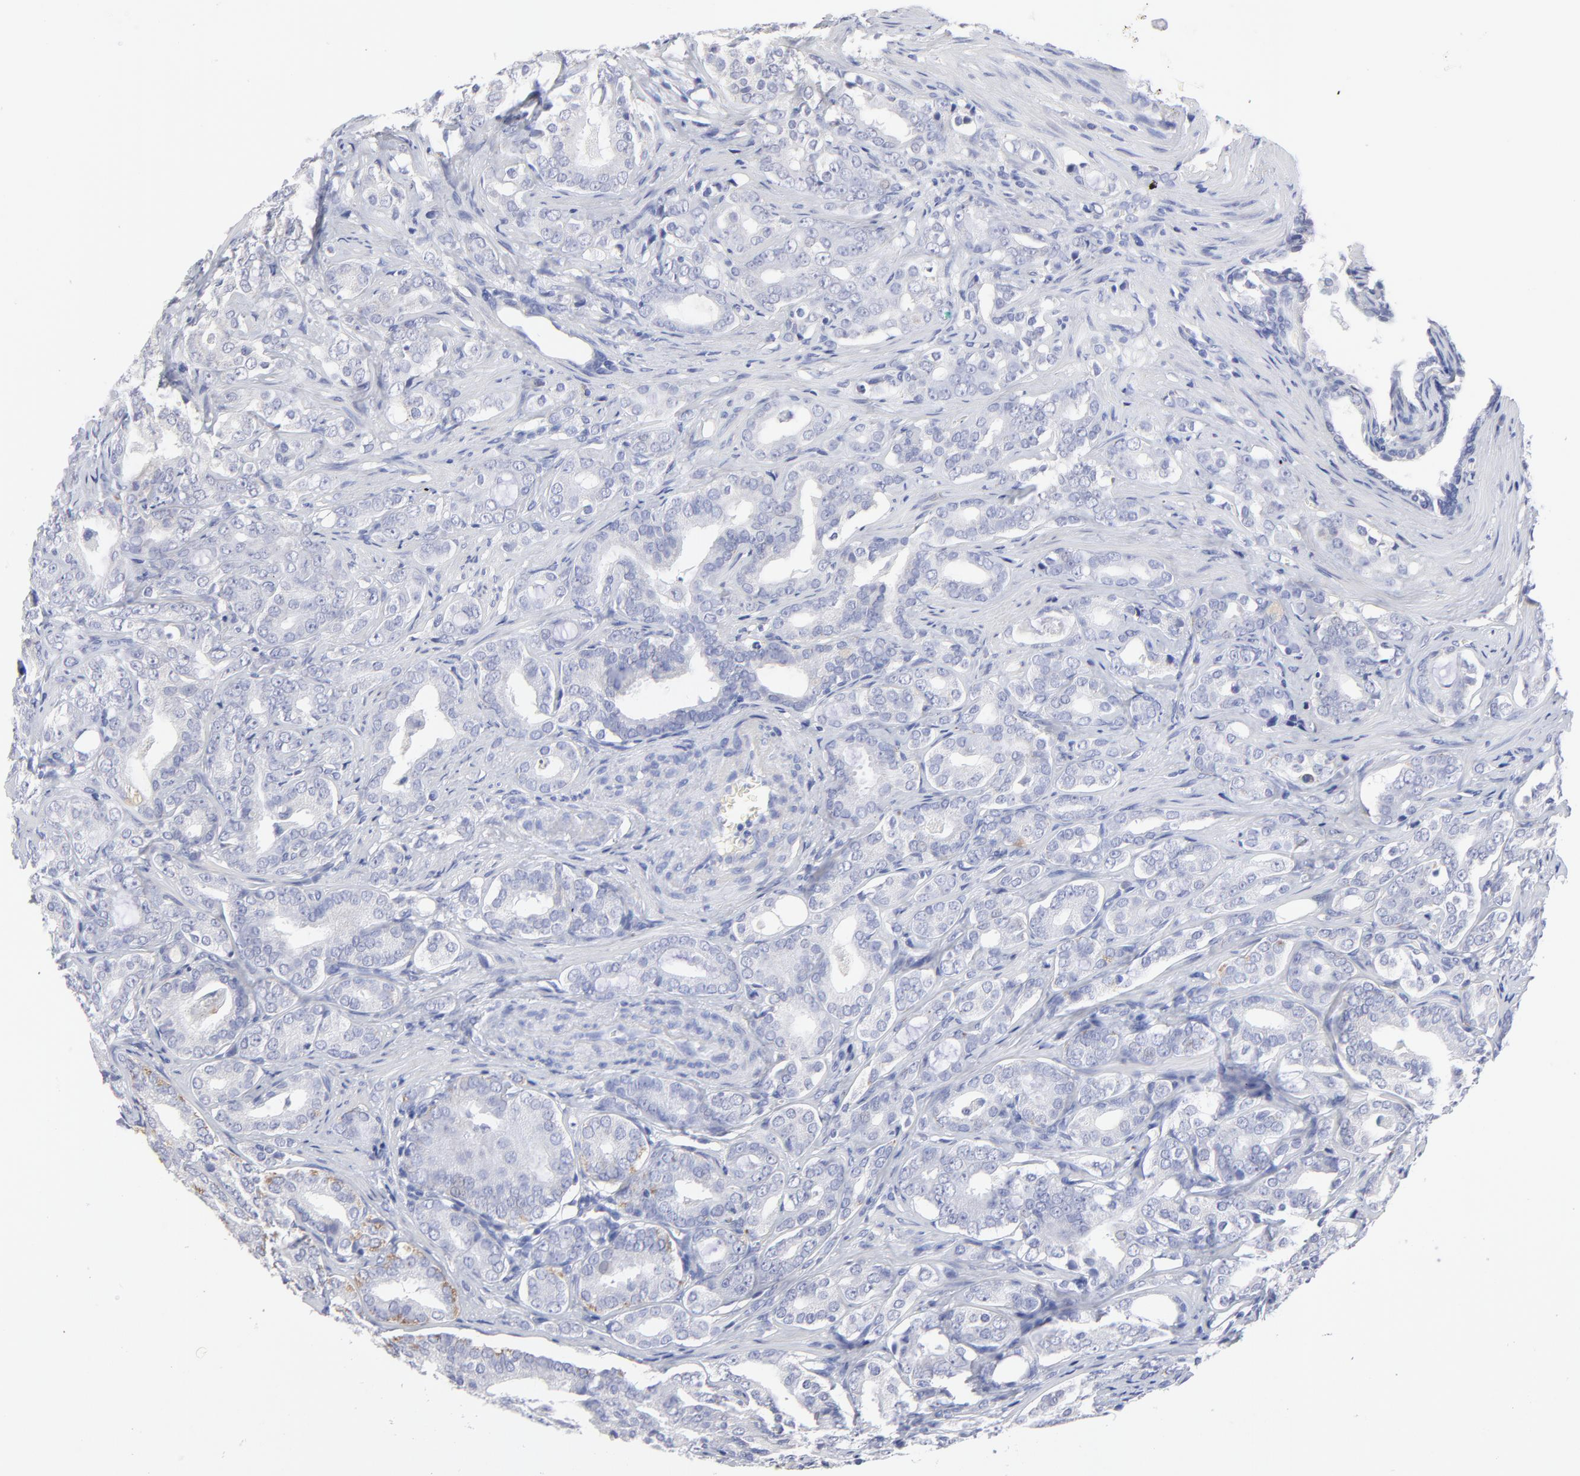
{"staining": {"intensity": "moderate", "quantity": "<25%", "location": "cytoplasmic/membranous"}, "tissue": "prostate cancer", "cell_type": "Tumor cells", "image_type": "cancer", "snomed": [{"axis": "morphology", "description": "Adenocarcinoma, Low grade"}, {"axis": "topography", "description": "Prostate"}], "caption": "Immunohistochemical staining of prostate cancer (low-grade adenocarcinoma) reveals low levels of moderate cytoplasmic/membranous protein expression in about <25% of tumor cells.", "gene": "DUSP9", "patient": {"sex": "male", "age": 59}}